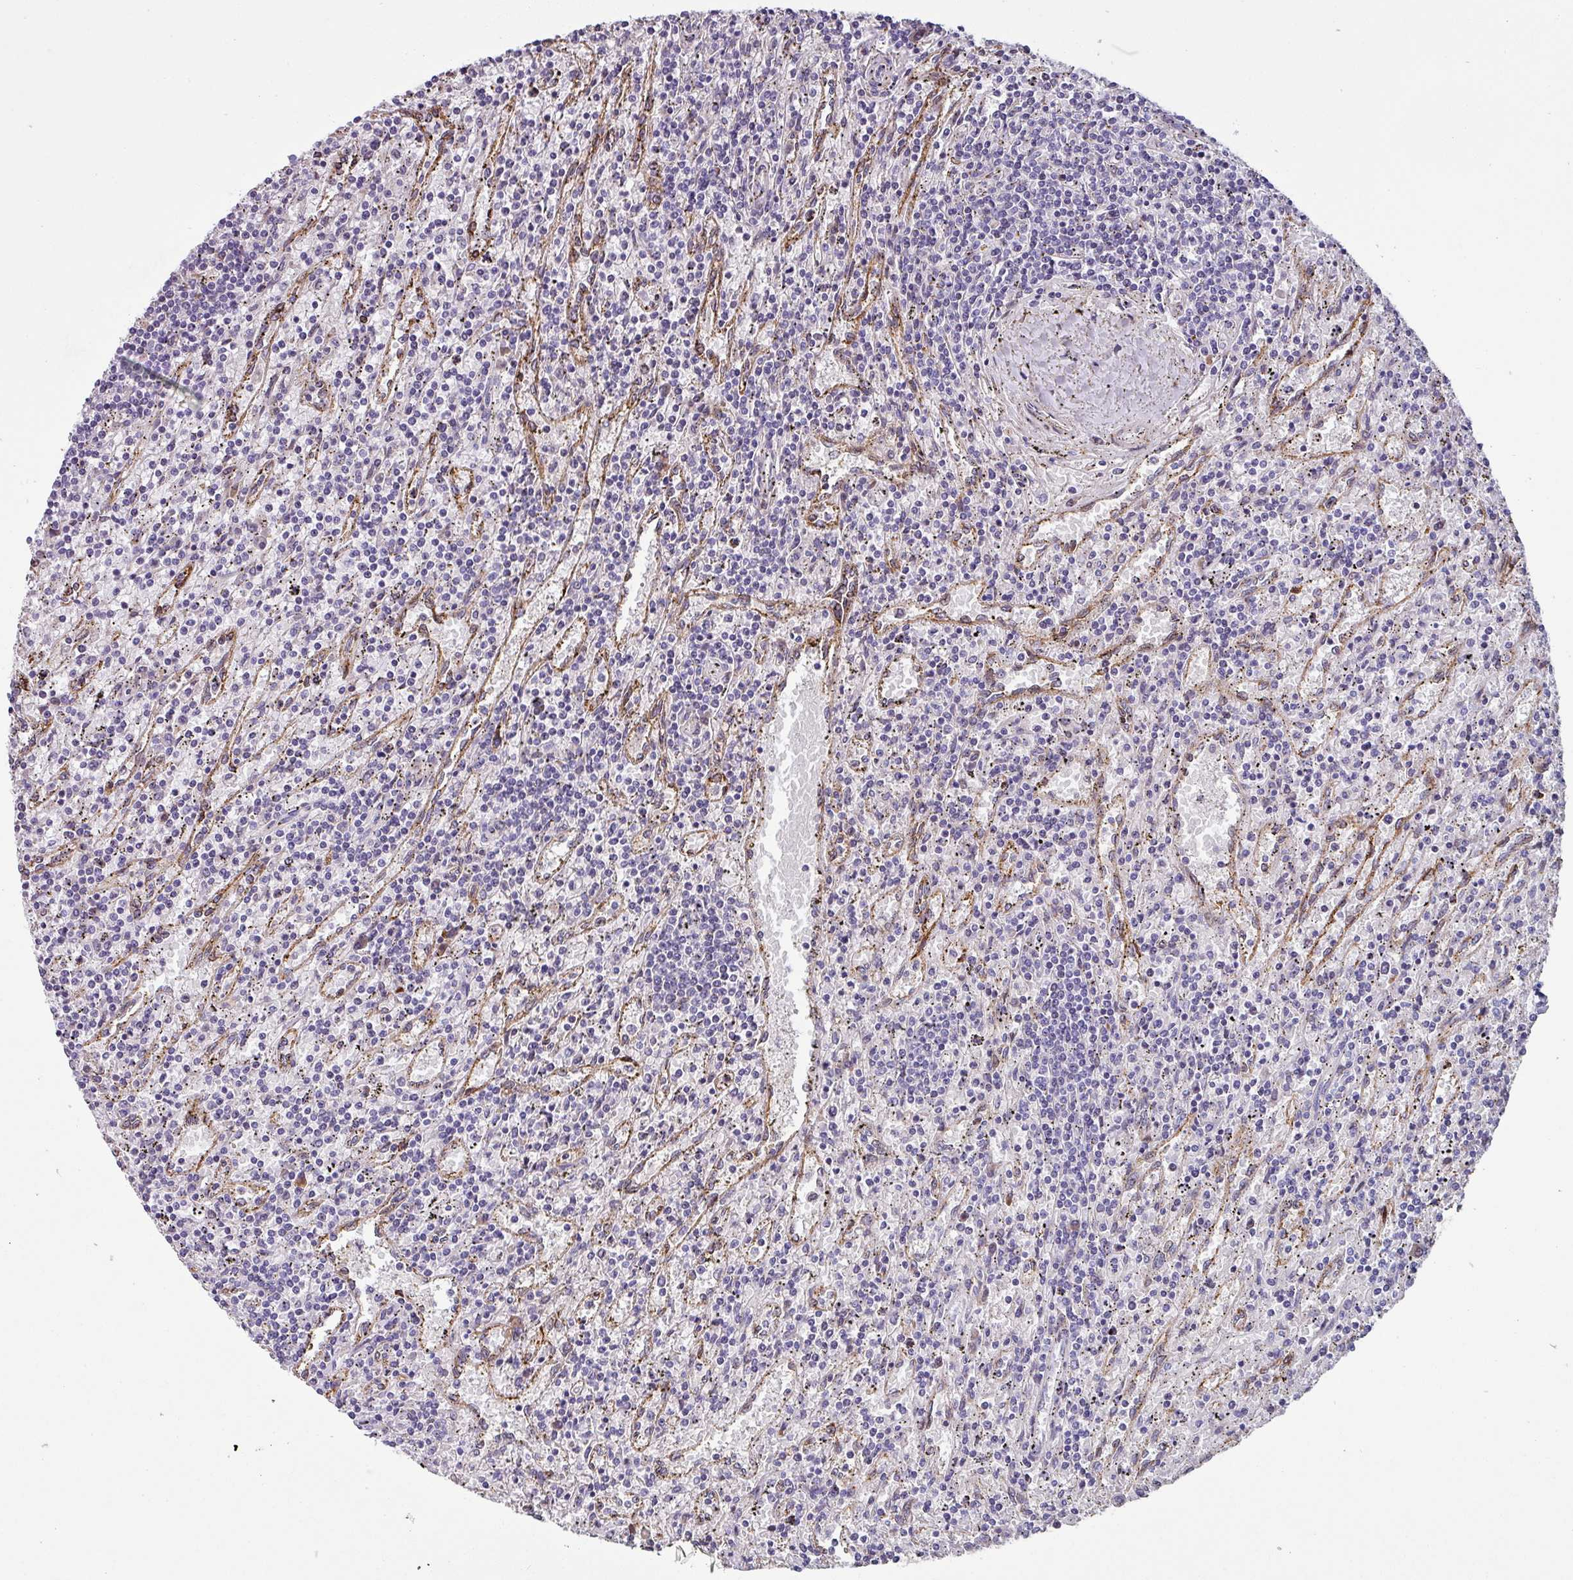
{"staining": {"intensity": "negative", "quantity": "none", "location": "none"}, "tissue": "lymphoma", "cell_type": "Tumor cells", "image_type": "cancer", "snomed": [{"axis": "morphology", "description": "Malignant lymphoma, non-Hodgkin's type, Low grade"}, {"axis": "topography", "description": "Spleen"}], "caption": "Immunohistochemistry photomicrograph of malignant lymphoma, non-Hodgkin's type (low-grade) stained for a protein (brown), which reveals no positivity in tumor cells.", "gene": "KLHL3", "patient": {"sex": "male", "age": 76}}